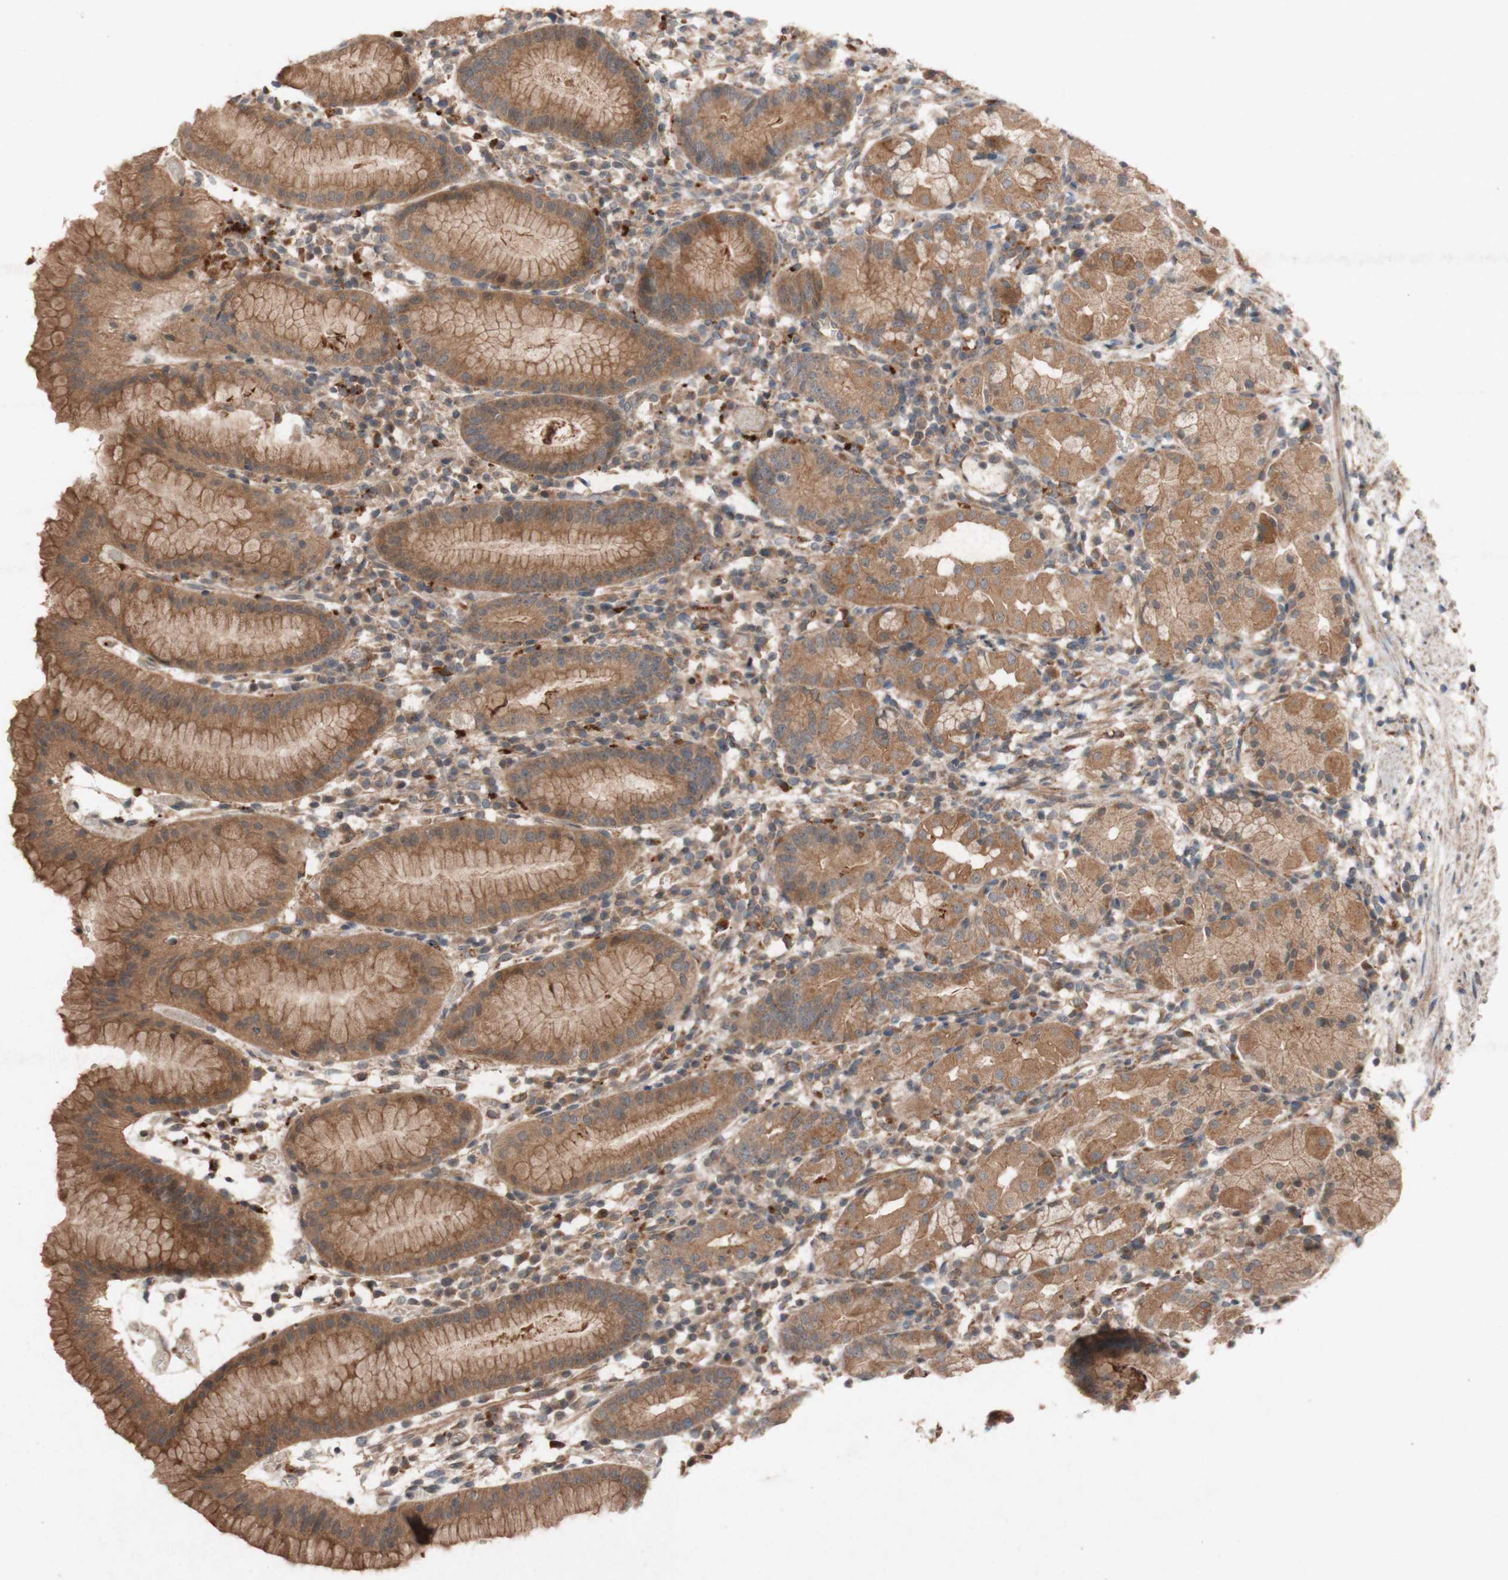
{"staining": {"intensity": "moderate", "quantity": ">75%", "location": "cytoplasmic/membranous"}, "tissue": "stomach", "cell_type": "Glandular cells", "image_type": "normal", "snomed": [{"axis": "morphology", "description": "Normal tissue, NOS"}, {"axis": "topography", "description": "Stomach"}, {"axis": "topography", "description": "Stomach, lower"}], "caption": "High-power microscopy captured an IHC histopathology image of normal stomach, revealing moderate cytoplasmic/membranous staining in about >75% of glandular cells.", "gene": "ATP6V1F", "patient": {"sex": "female", "age": 75}}